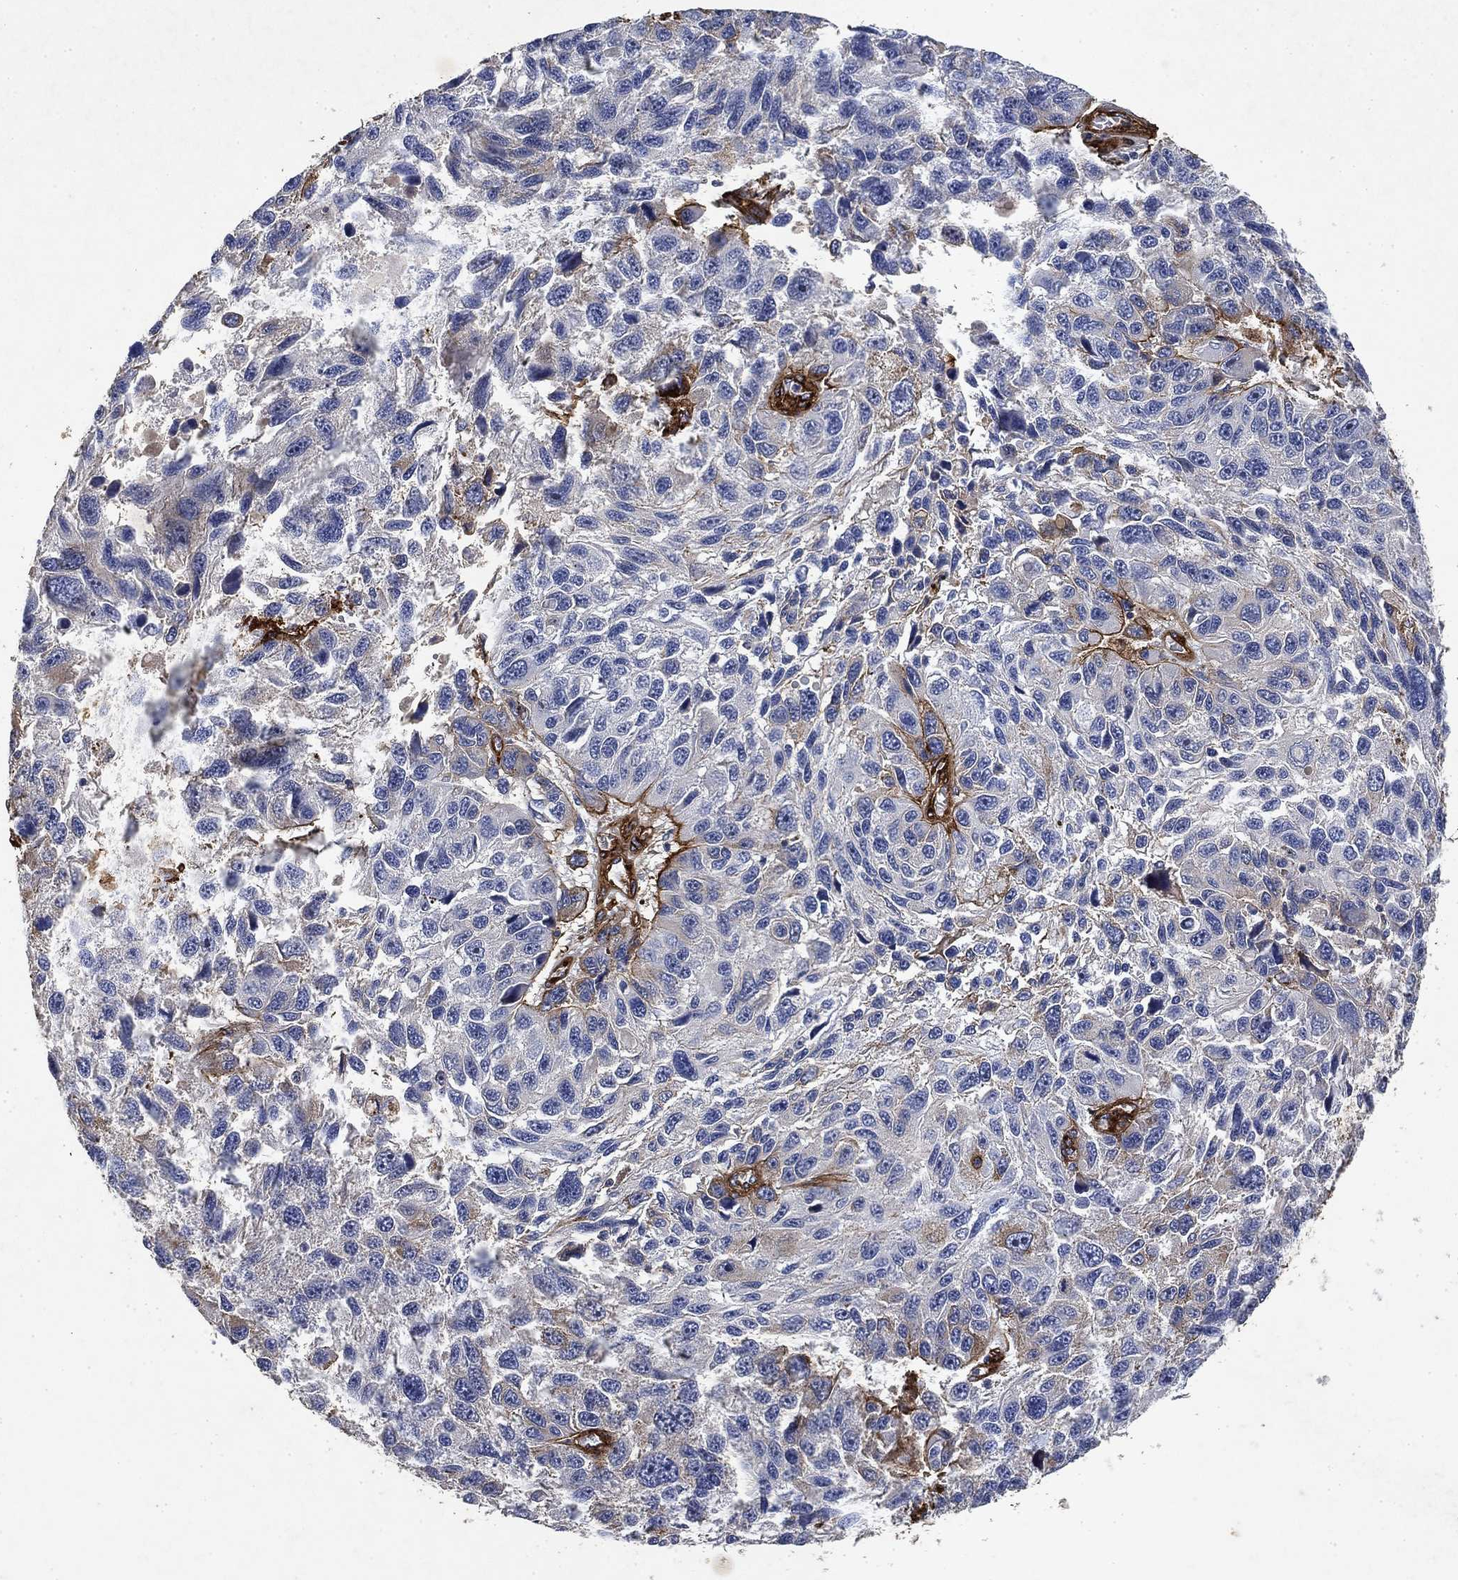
{"staining": {"intensity": "moderate", "quantity": "<25%", "location": "cytoplasmic/membranous"}, "tissue": "melanoma", "cell_type": "Tumor cells", "image_type": "cancer", "snomed": [{"axis": "morphology", "description": "Malignant melanoma, NOS"}, {"axis": "topography", "description": "Skin"}], "caption": "IHC micrograph of melanoma stained for a protein (brown), which demonstrates low levels of moderate cytoplasmic/membranous staining in approximately <25% of tumor cells.", "gene": "COL4A2", "patient": {"sex": "male", "age": 53}}